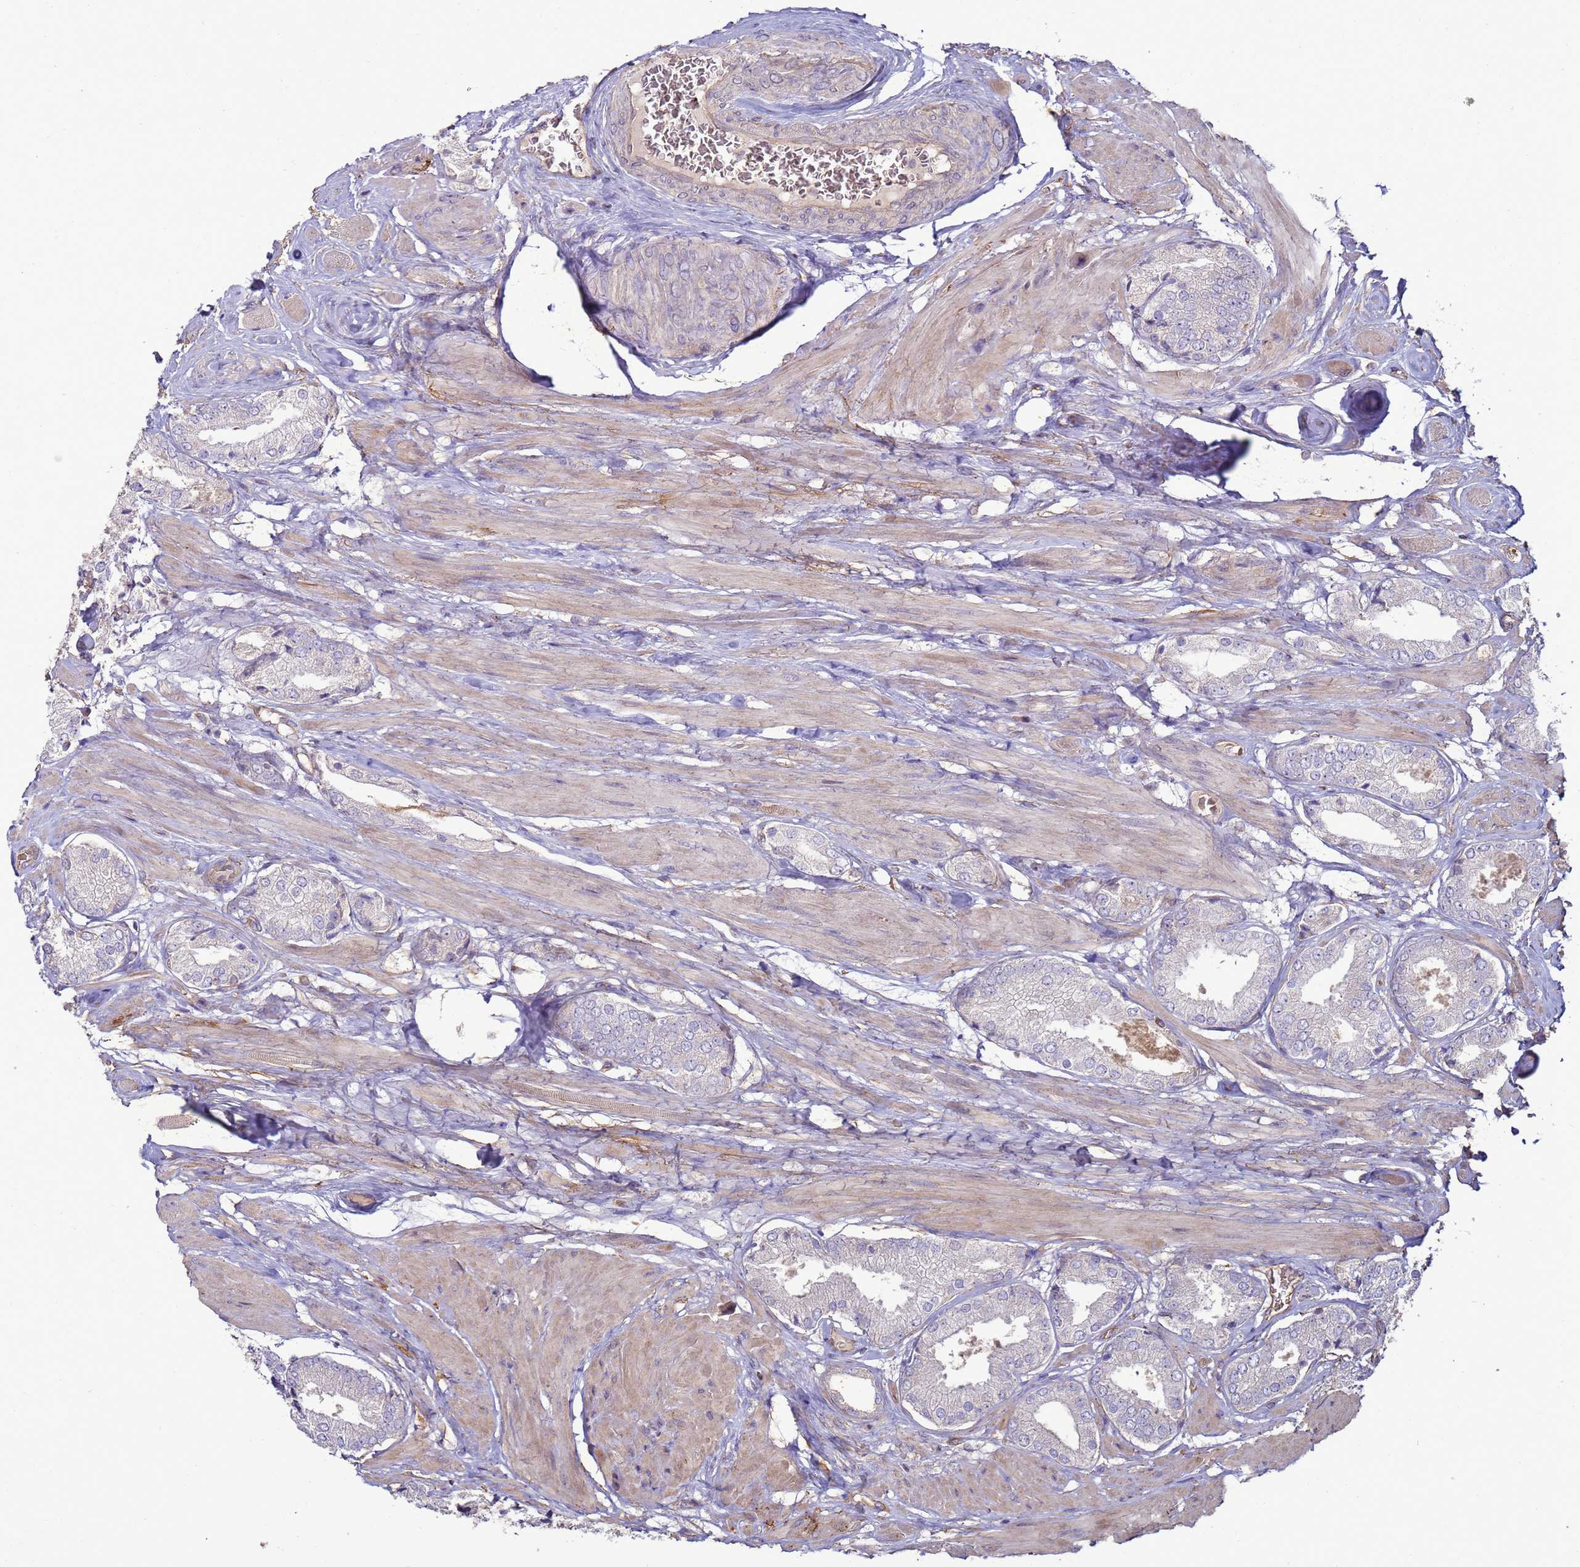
{"staining": {"intensity": "negative", "quantity": "none", "location": "none"}, "tissue": "prostate cancer", "cell_type": "Tumor cells", "image_type": "cancer", "snomed": [{"axis": "morphology", "description": "Adenocarcinoma, High grade"}, {"axis": "topography", "description": "Prostate and seminal vesicle, NOS"}], "caption": "The image displays no staining of tumor cells in adenocarcinoma (high-grade) (prostate). Brightfield microscopy of immunohistochemistry stained with DAB (3,3'-diaminobenzidine) (brown) and hematoxylin (blue), captured at high magnification.", "gene": "SGIP1", "patient": {"sex": "male", "age": 64}}